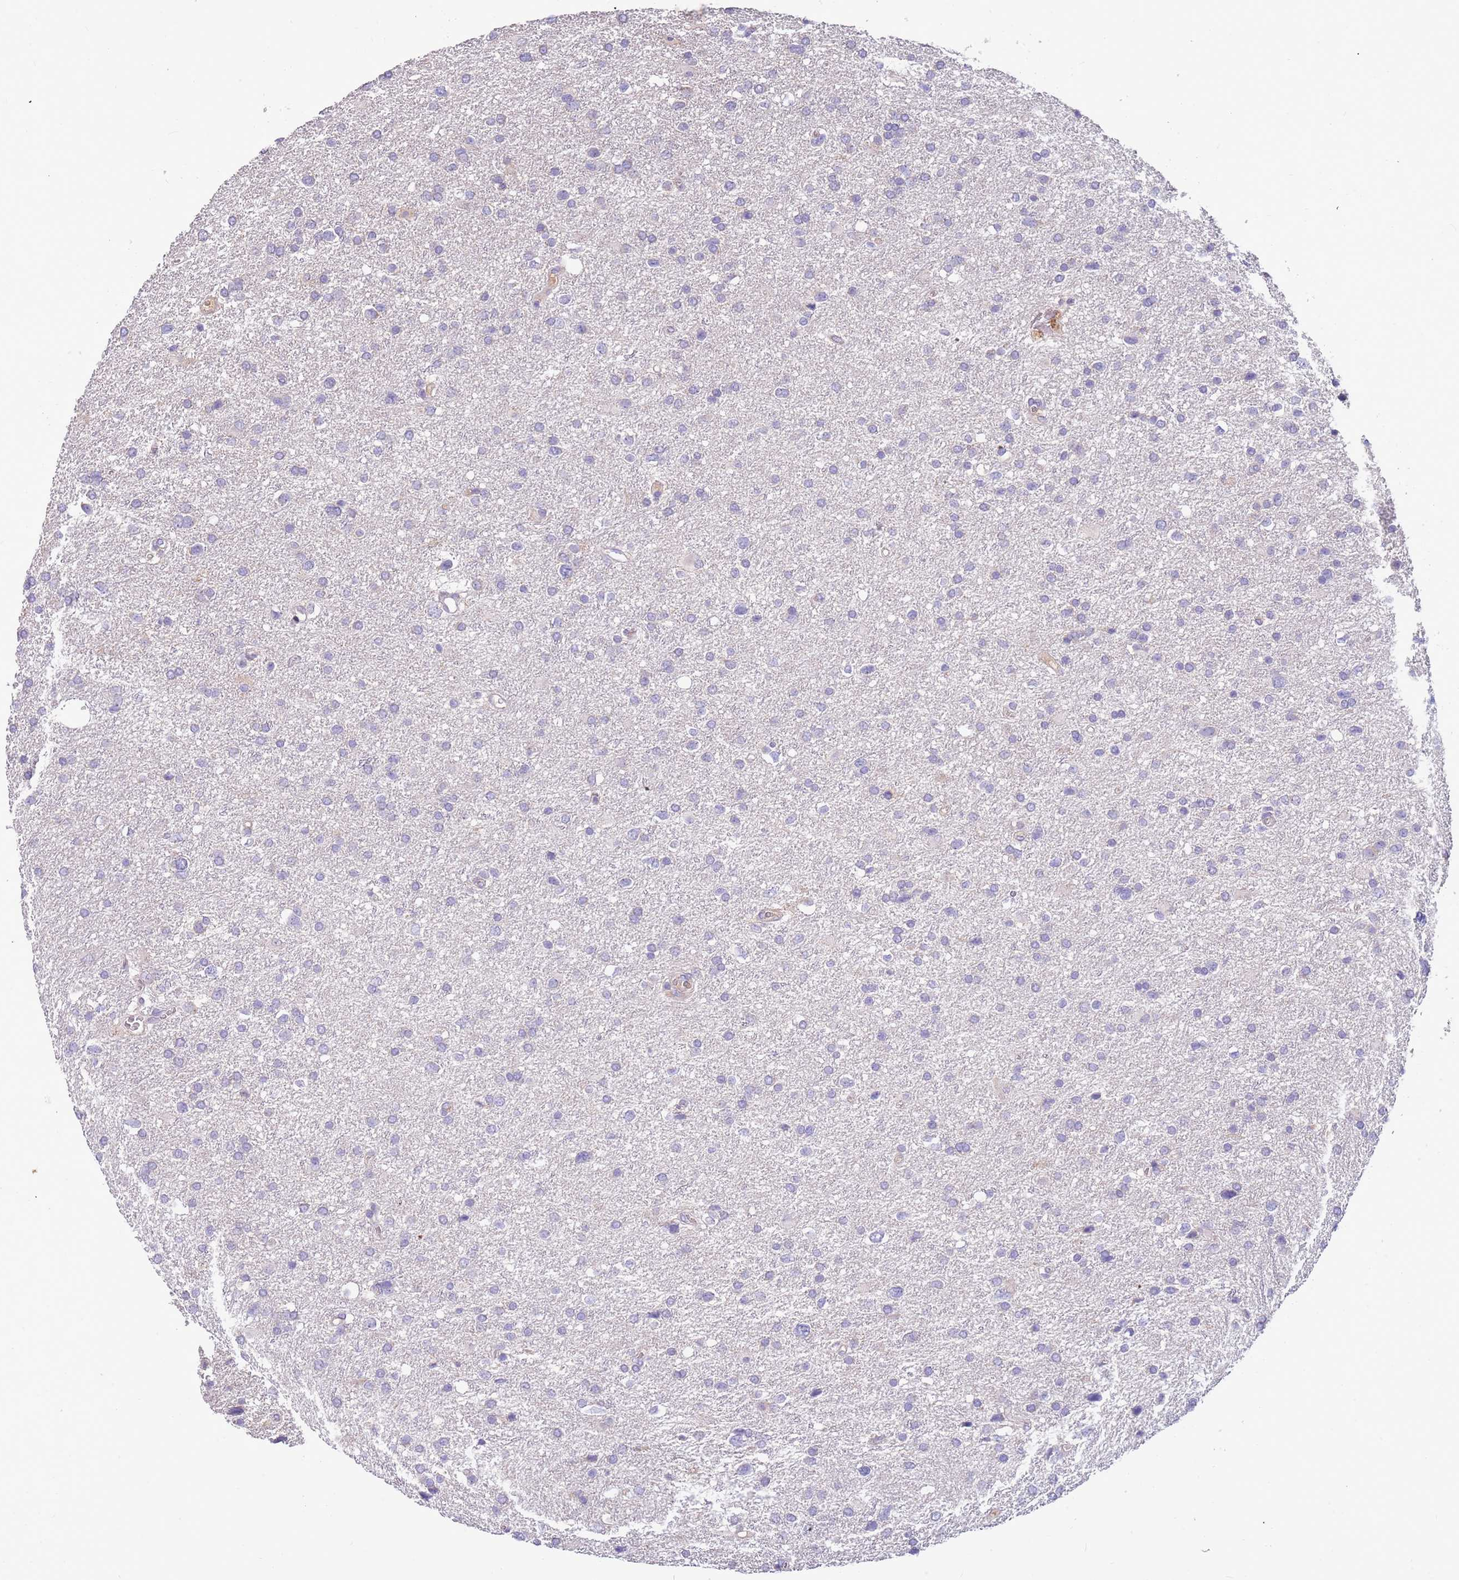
{"staining": {"intensity": "negative", "quantity": "none", "location": "none"}, "tissue": "glioma", "cell_type": "Tumor cells", "image_type": "cancer", "snomed": [{"axis": "morphology", "description": "Glioma, malignant, Low grade"}, {"axis": "topography", "description": "Brain"}], "caption": "Human glioma stained for a protein using IHC reveals no positivity in tumor cells.", "gene": "TRMO", "patient": {"sex": "female", "age": 32}}